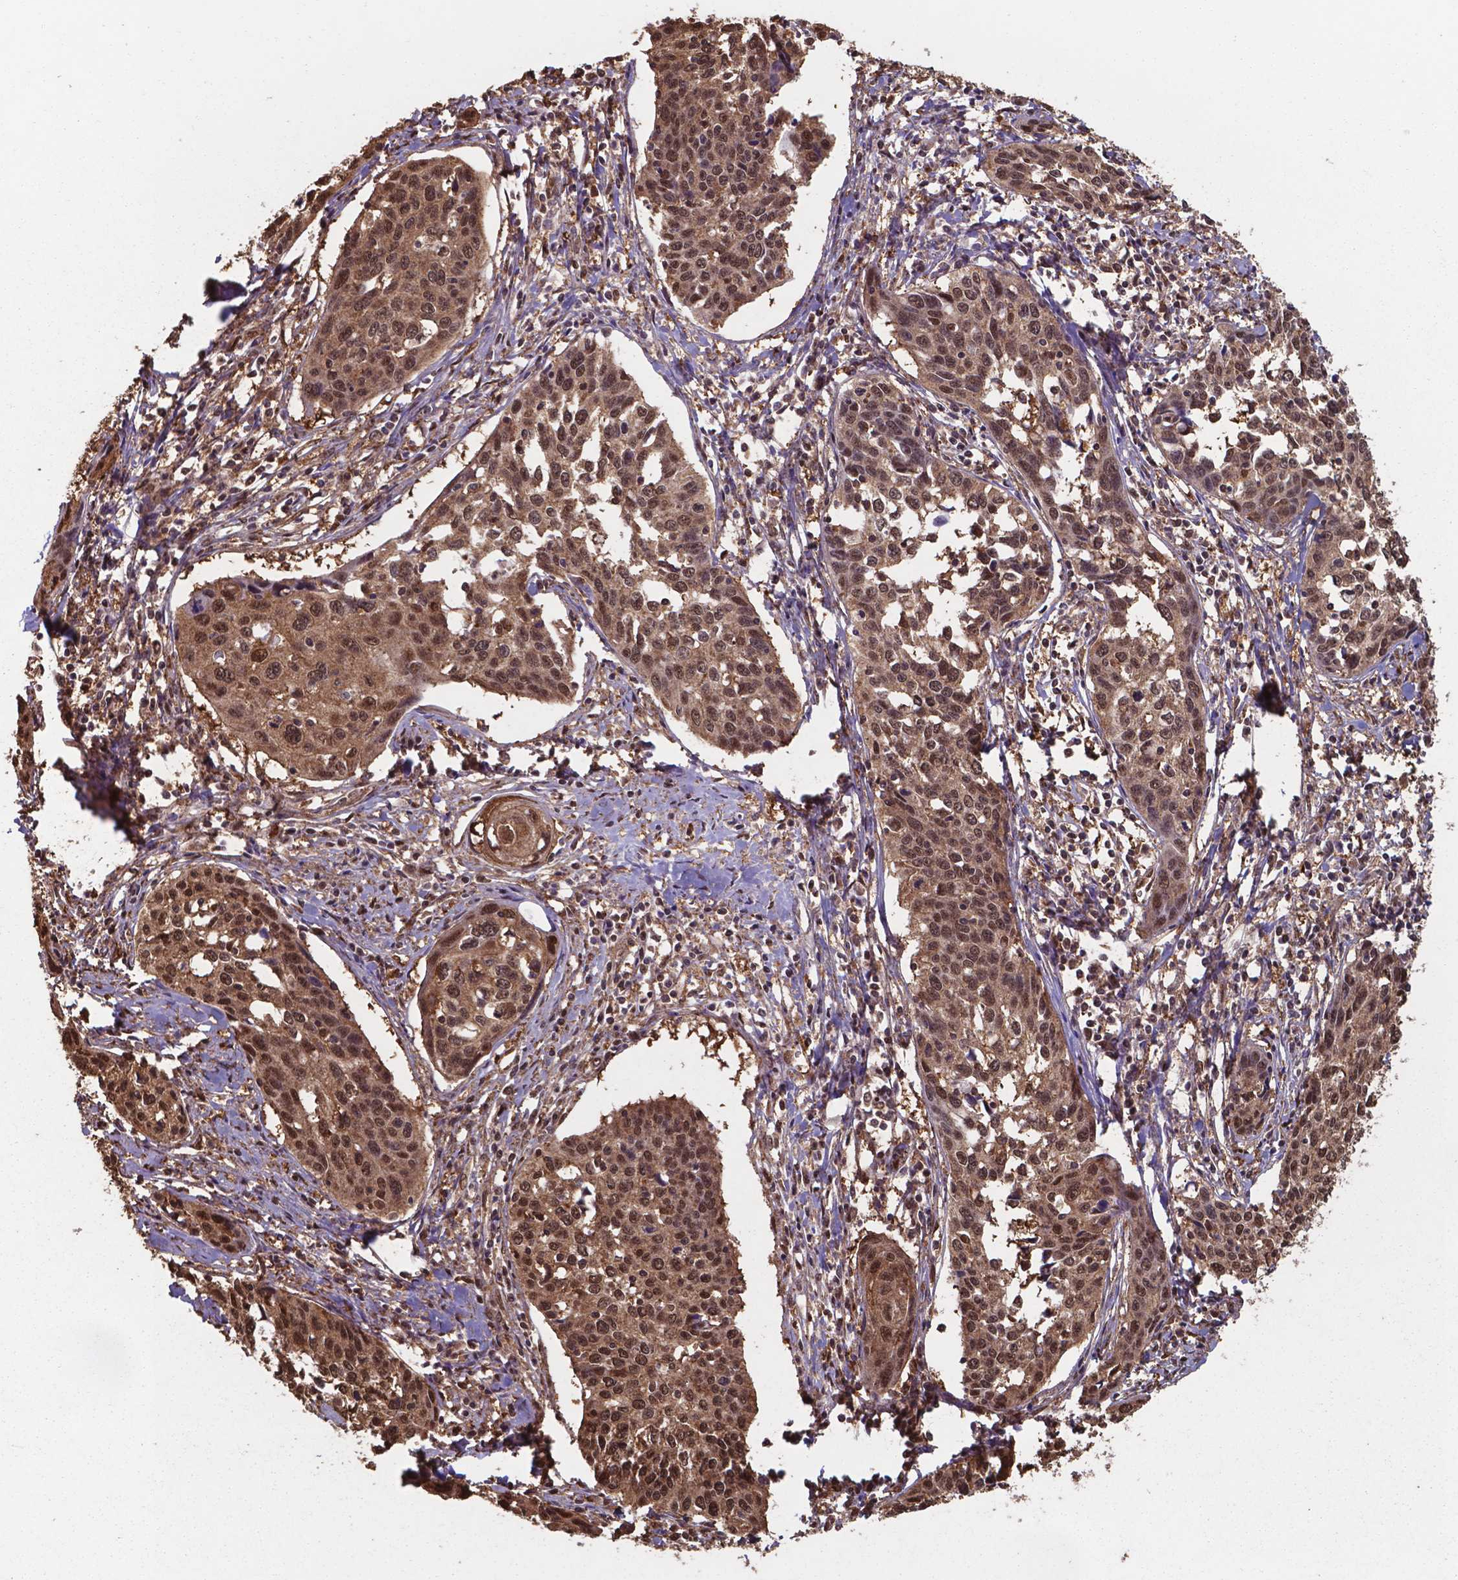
{"staining": {"intensity": "moderate", "quantity": ">75%", "location": "cytoplasmic/membranous,nuclear"}, "tissue": "cervical cancer", "cell_type": "Tumor cells", "image_type": "cancer", "snomed": [{"axis": "morphology", "description": "Squamous cell carcinoma, NOS"}, {"axis": "topography", "description": "Cervix"}], "caption": "Protein expression analysis of human cervical cancer (squamous cell carcinoma) reveals moderate cytoplasmic/membranous and nuclear staining in about >75% of tumor cells.", "gene": "CHP2", "patient": {"sex": "female", "age": 31}}